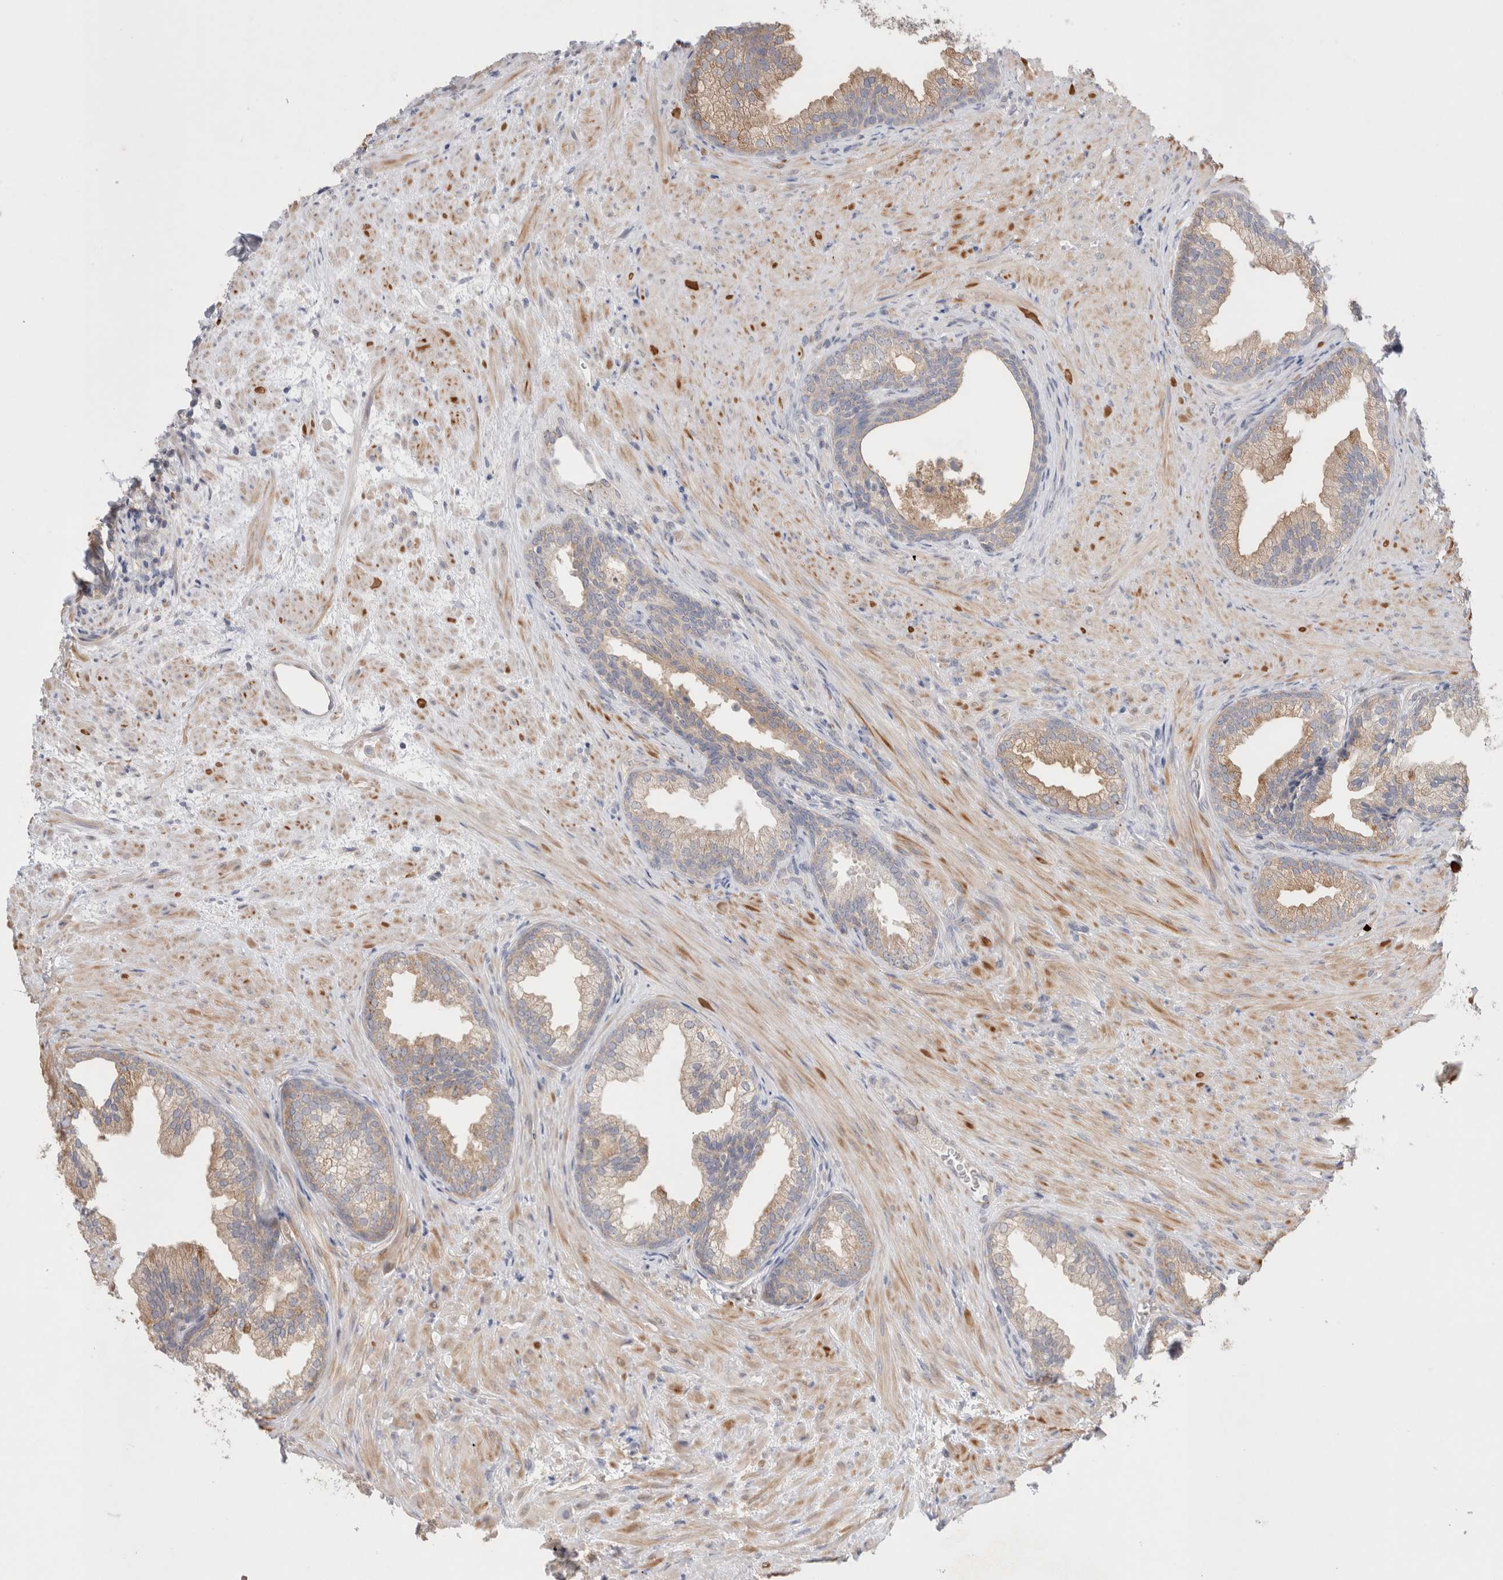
{"staining": {"intensity": "weak", "quantity": "25%-75%", "location": "cytoplasmic/membranous"}, "tissue": "prostate", "cell_type": "Glandular cells", "image_type": "normal", "snomed": [{"axis": "morphology", "description": "Normal tissue, NOS"}, {"axis": "topography", "description": "Prostate"}], "caption": "Brown immunohistochemical staining in normal human prostate exhibits weak cytoplasmic/membranous staining in approximately 25%-75% of glandular cells. (Stains: DAB in brown, nuclei in blue, Microscopy: brightfield microscopy at high magnification).", "gene": "NDOR1", "patient": {"sex": "male", "age": 76}}